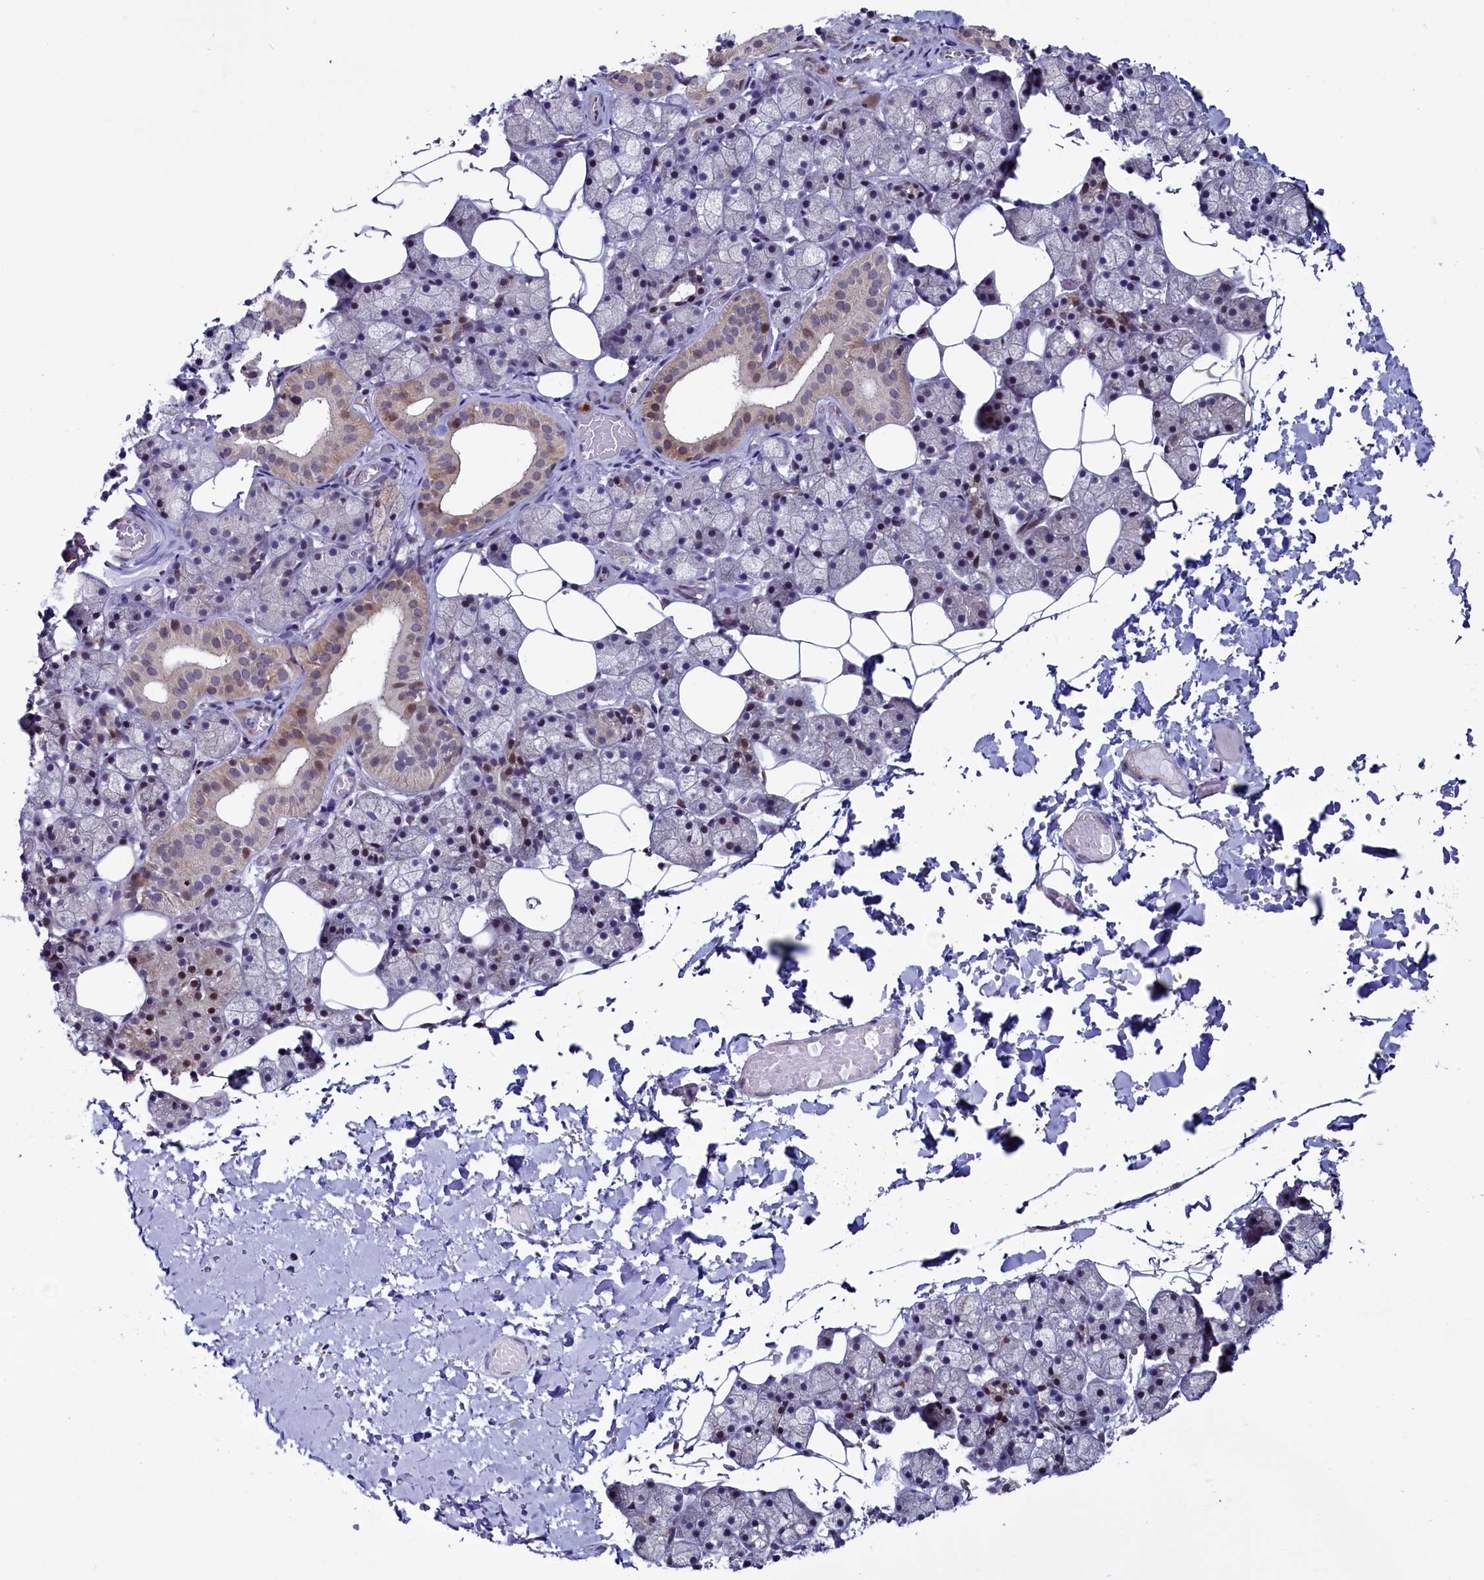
{"staining": {"intensity": "moderate", "quantity": "<25%", "location": "cytoplasmic/membranous,nuclear"}, "tissue": "salivary gland", "cell_type": "Glandular cells", "image_type": "normal", "snomed": [{"axis": "morphology", "description": "Normal tissue, NOS"}, {"axis": "topography", "description": "Salivary gland"}], "caption": "Brown immunohistochemical staining in normal salivary gland shows moderate cytoplasmic/membranous,nuclear staining in approximately <25% of glandular cells.", "gene": "CIAPIN1", "patient": {"sex": "female", "age": 33}}